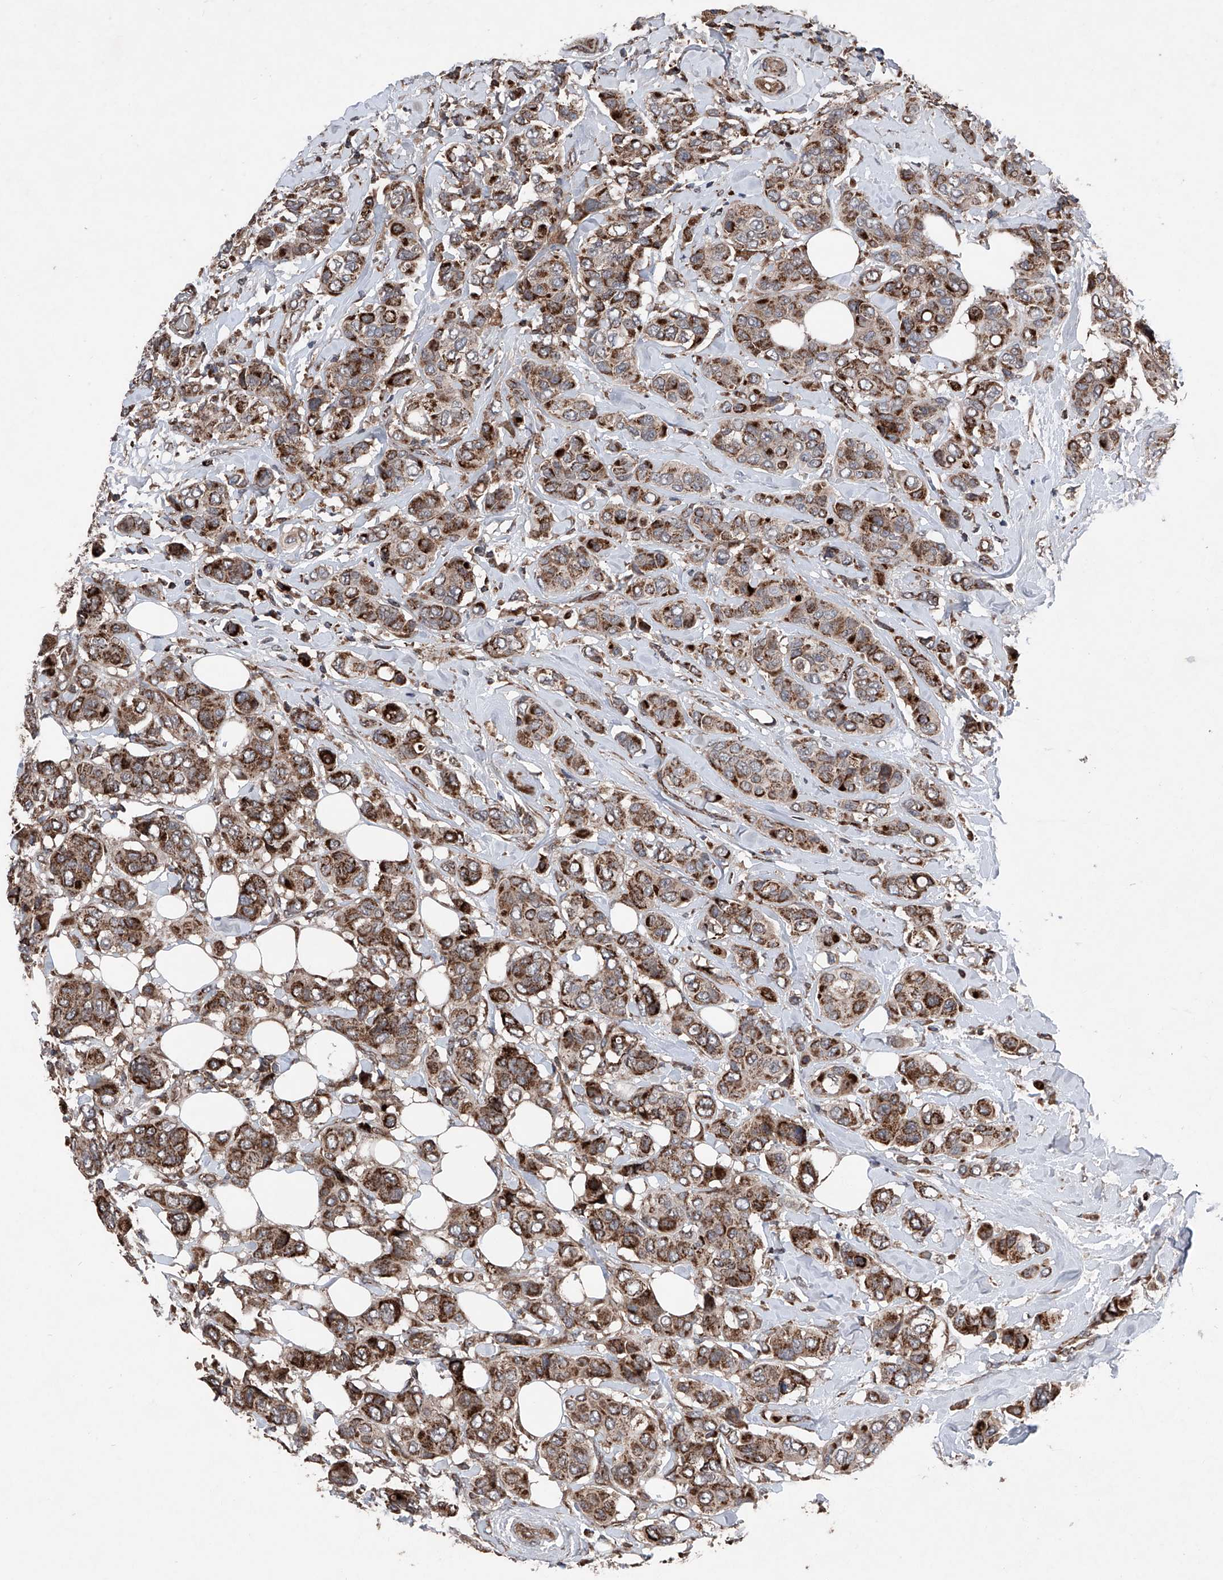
{"staining": {"intensity": "moderate", "quantity": ">75%", "location": "cytoplasmic/membranous"}, "tissue": "breast cancer", "cell_type": "Tumor cells", "image_type": "cancer", "snomed": [{"axis": "morphology", "description": "Lobular carcinoma"}, {"axis": "topography", "description": "Breast"}], "caption": "A brown stain shows moderate cytoplasmic/membranous positivity of a protein in breast cancer (lobular carcinoma) tumor cells.", "gene": "DAD1", "patient": {"sex": "female", "age": 51}}